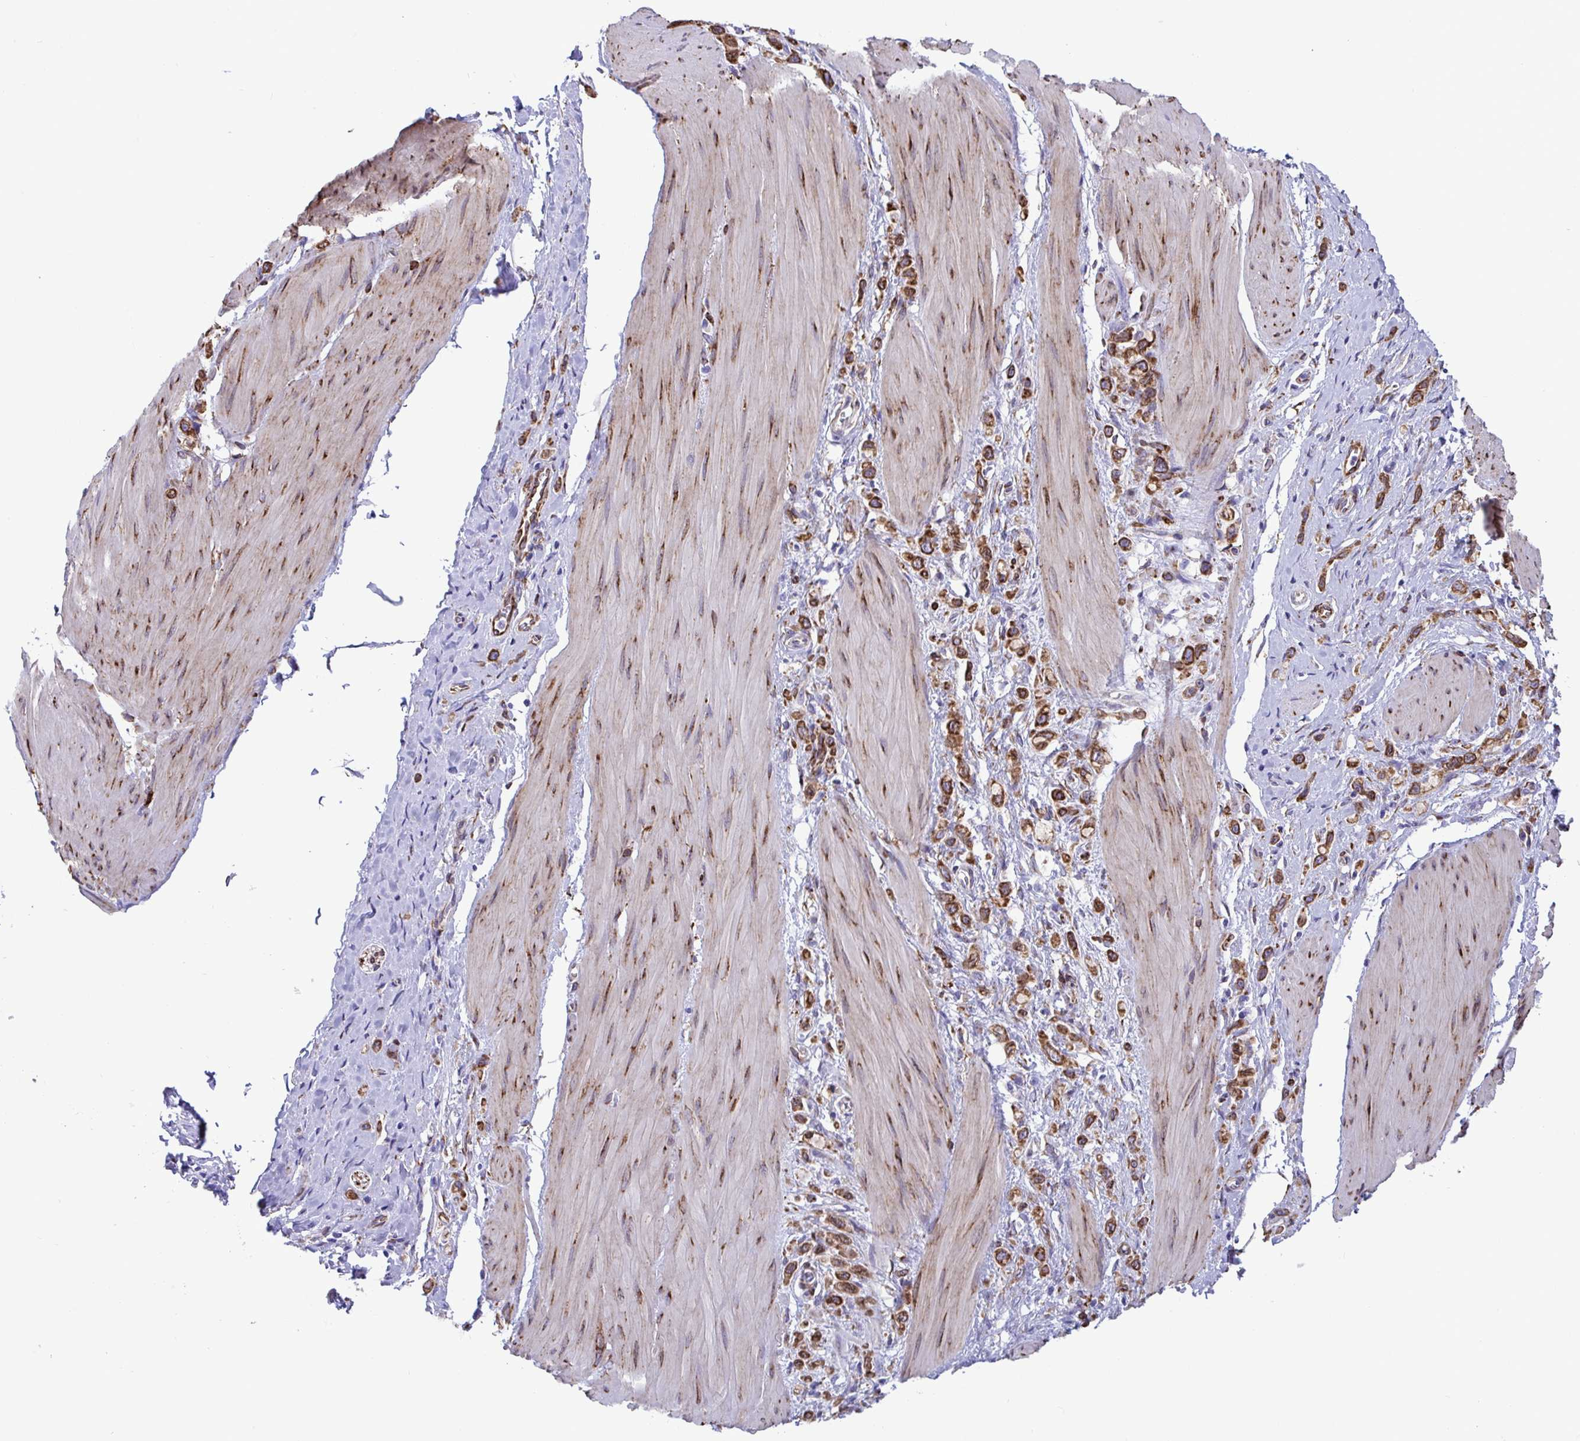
{"staining": {"intensity": "strong", "quantity": ">75%", "location": "cytoplasmic/membranous"}, "tissue": "stomach cancer", "cell_type": "Tumor cells", "image_type": "cancer", "snomed": [{"axis": "morphology", "description": "Adenocarcinoma, NOS"}, {"axis": "topography", "description": "Stomach"}], "caption": "Immunohistochemistry (IHC) of stomach cancer (adenocarcinoma) shows high levels of strong cytoplasmic/membranous positivity in approximately >75% of tumor cells.", "gene": "ASPH", "patient": {"sex": "female", "age": 65}}